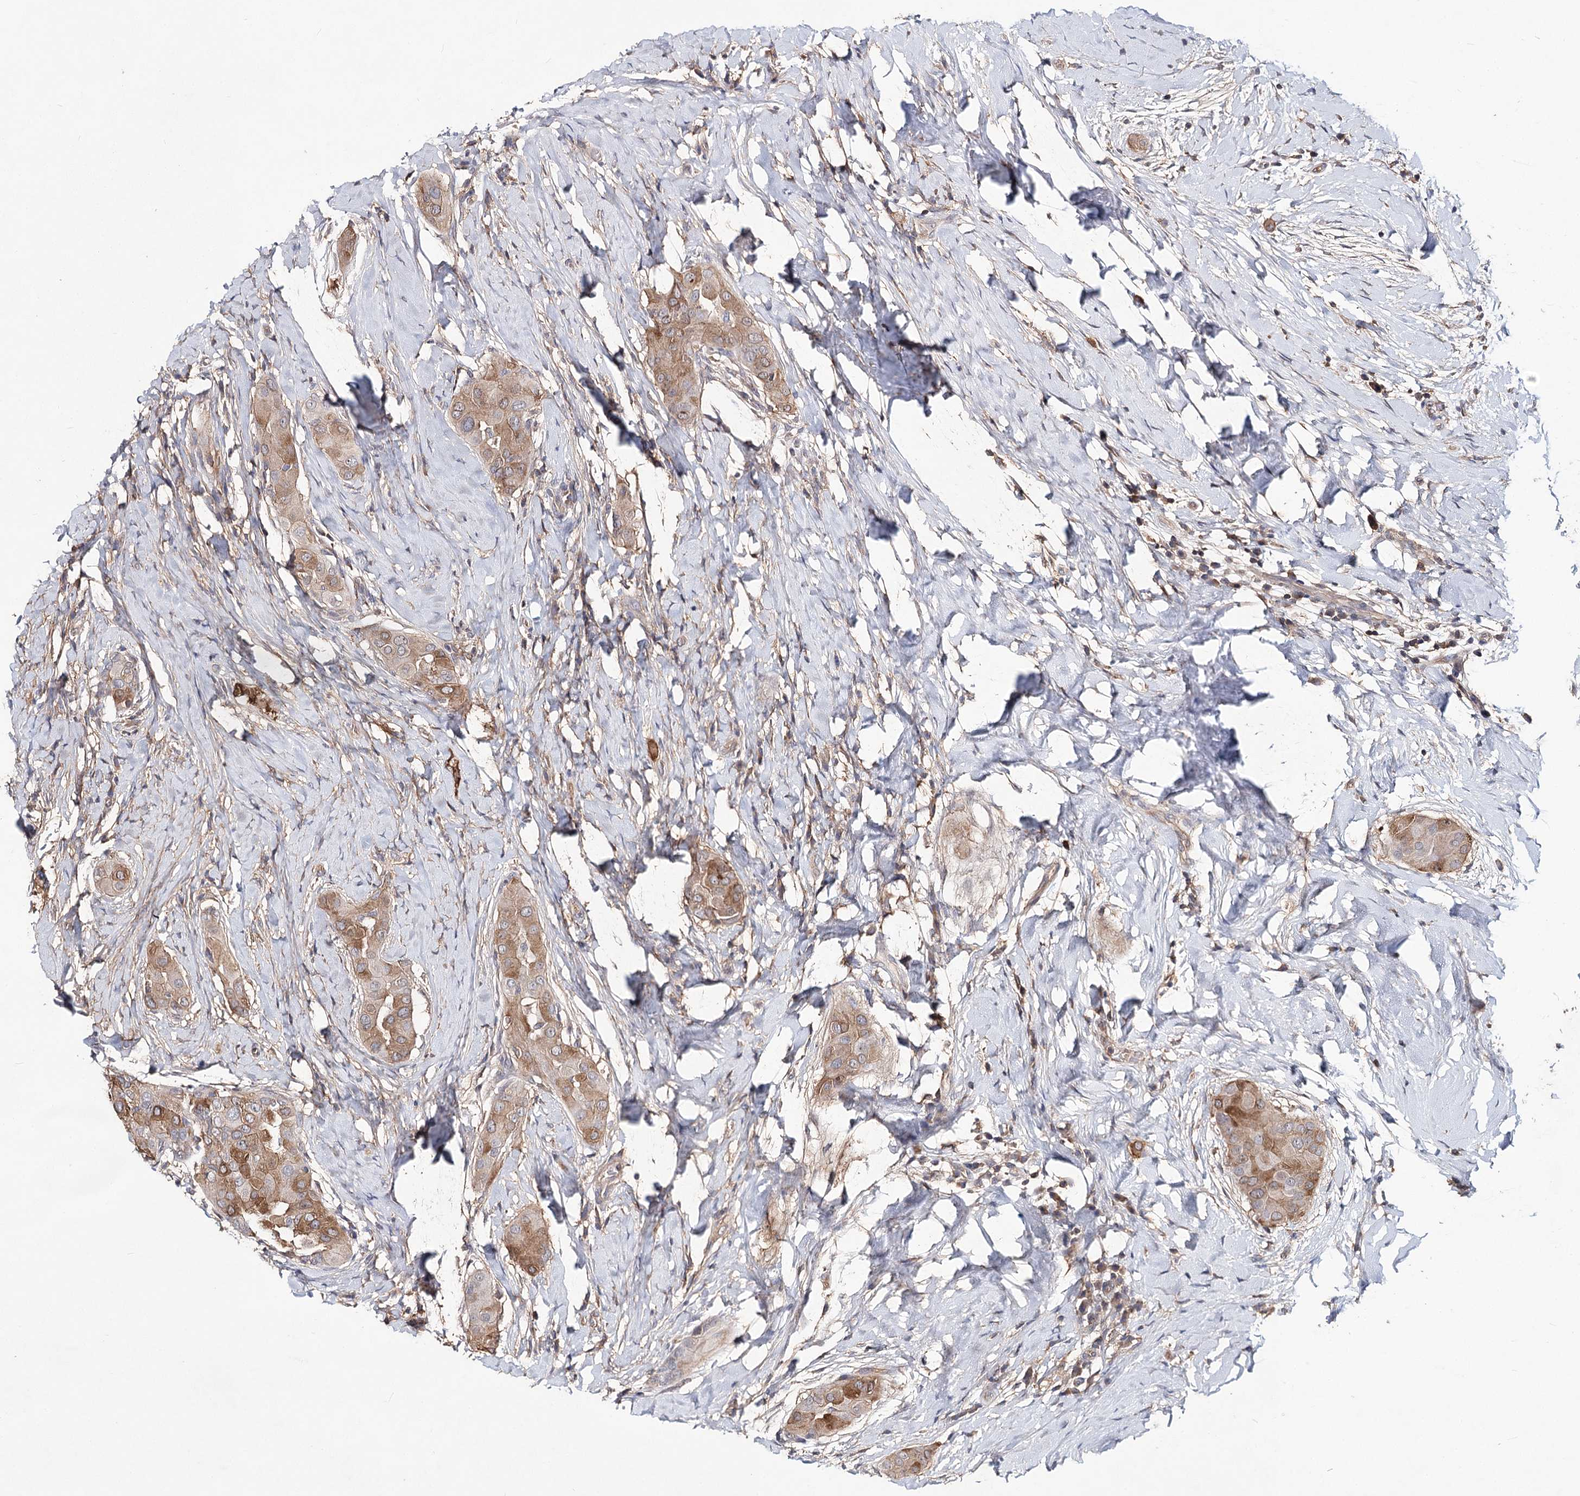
{"staining": {"intensity": "moderate", "quantity": ">75%", "location": "cytoplasmic/membranous"}, "tissue": "thyroid cancer", "cell_type": "Tumor cells", "image_type": "cancer", "snomed": [{"axis": "morphology", "description": "Papillary adenocarcinoma, NOS"}, {"axis": "topography", "description": "Thyroid gland"}], "caption": "About >75% of tumor cells in human papillary adenocarcinoma (thyroid) reveal moderate cytoplasmic/membranous protein staining as visualized by brown immunohistochemical staining.", "gene": "TMEM218", "patient": {"sex": "male", "age": 33}}